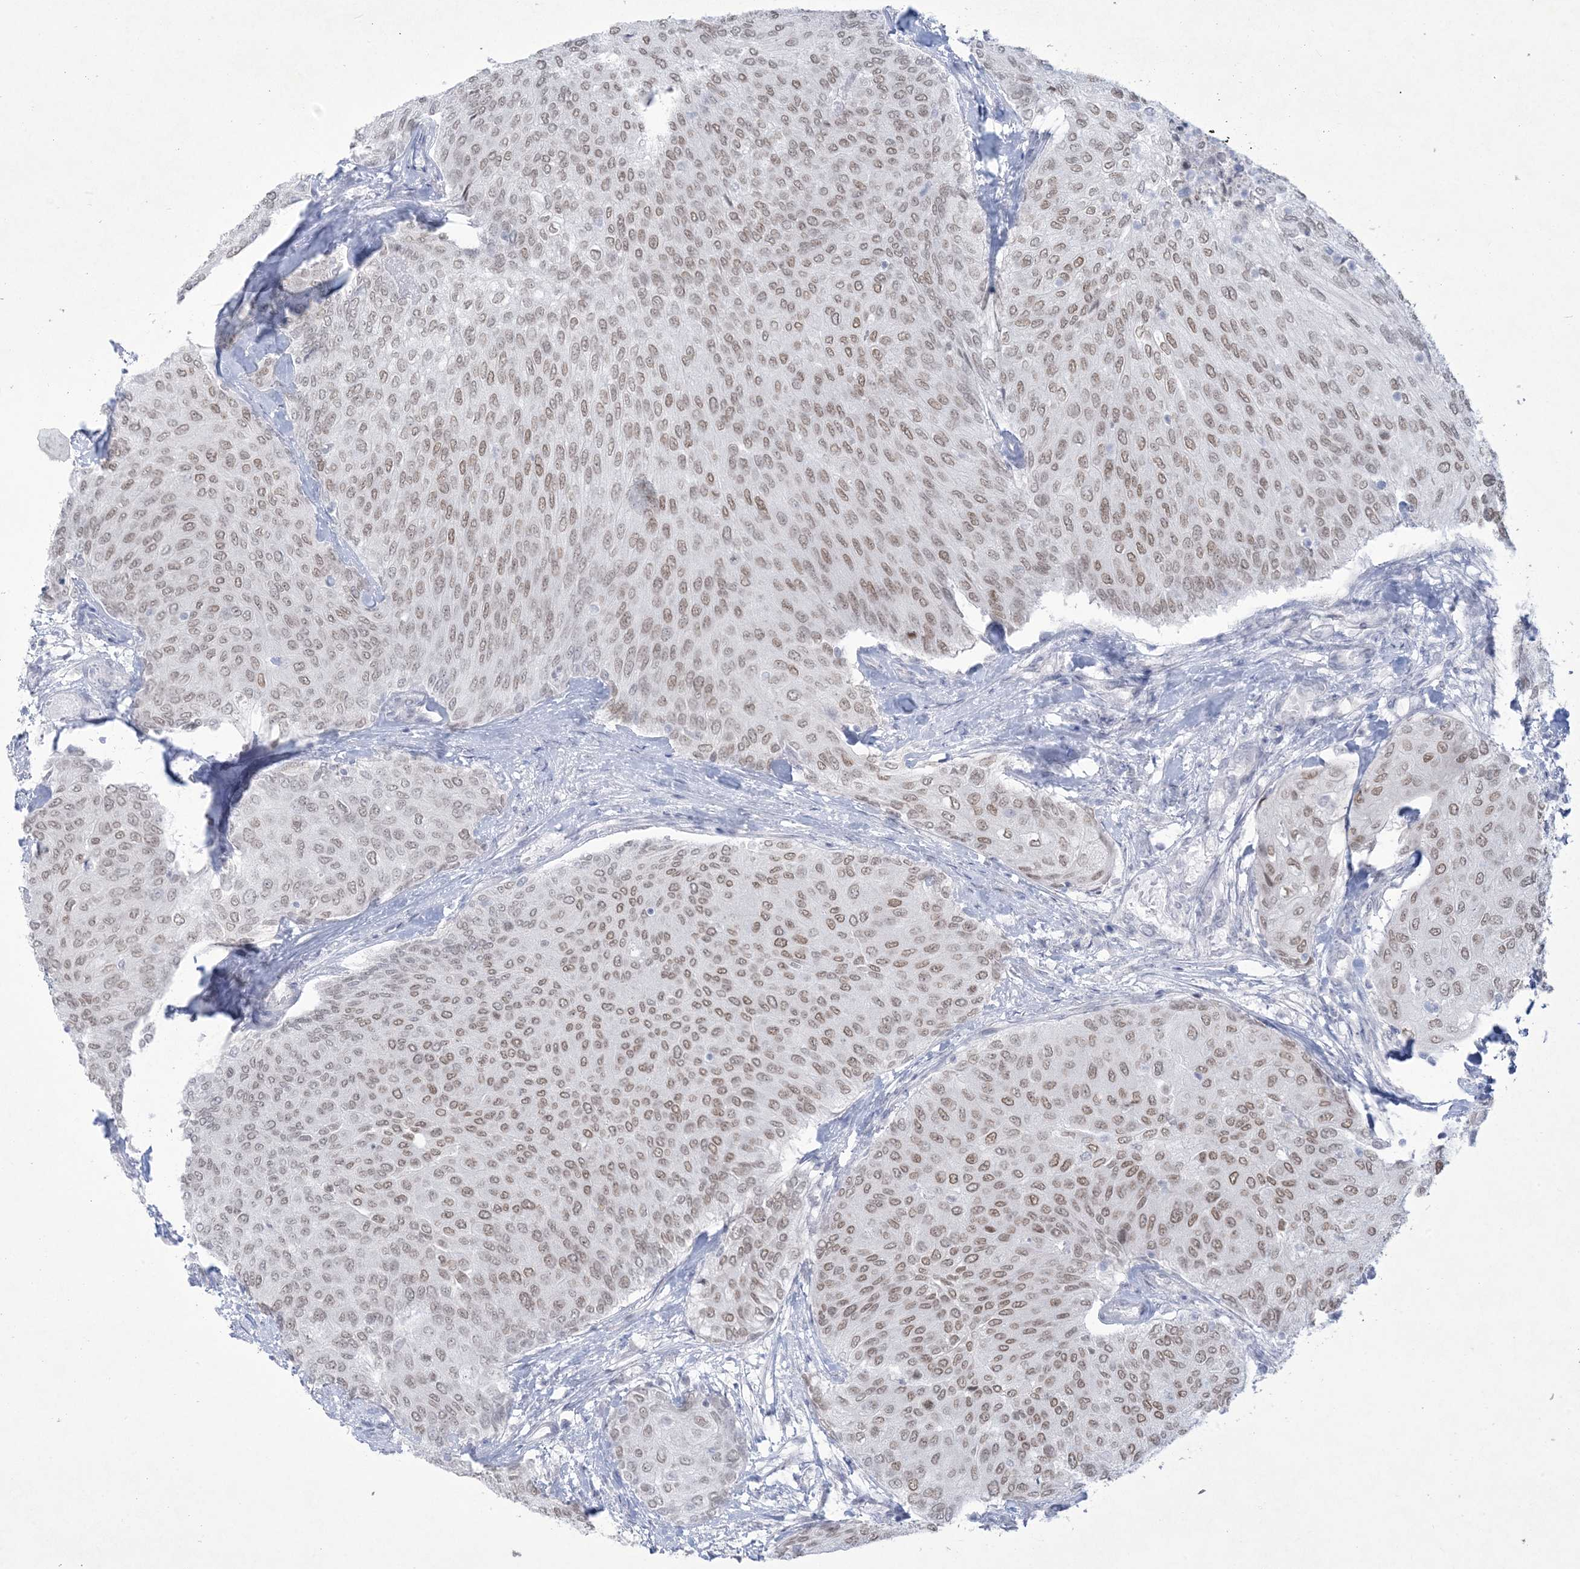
{"staining": {"intensity": "moderate", "quantity": ">75%", "location": "nuclear"}, "tissue": "urothelial cancer", "cell_type": "Tumor cells", "image_type": "cancer", "snomed": [{"axis": "morphology", "description": "Urothelial carcinoma, Low grade"}, {"axis": "topography", "description": "Urinary bladder"}], "caption": "Immunohistochemistry (IHC) photomicrograph of neoplastic tissue: human urothelial cancer stained using immunohistochemistry (IHC) displays medium levels of moderate protein expression localized specifically in the nuclear of tumor cells, appearing as a nuclear brown color.", "gene": "HOMEZ", "patient": {"sex": "female", "age": 79}}